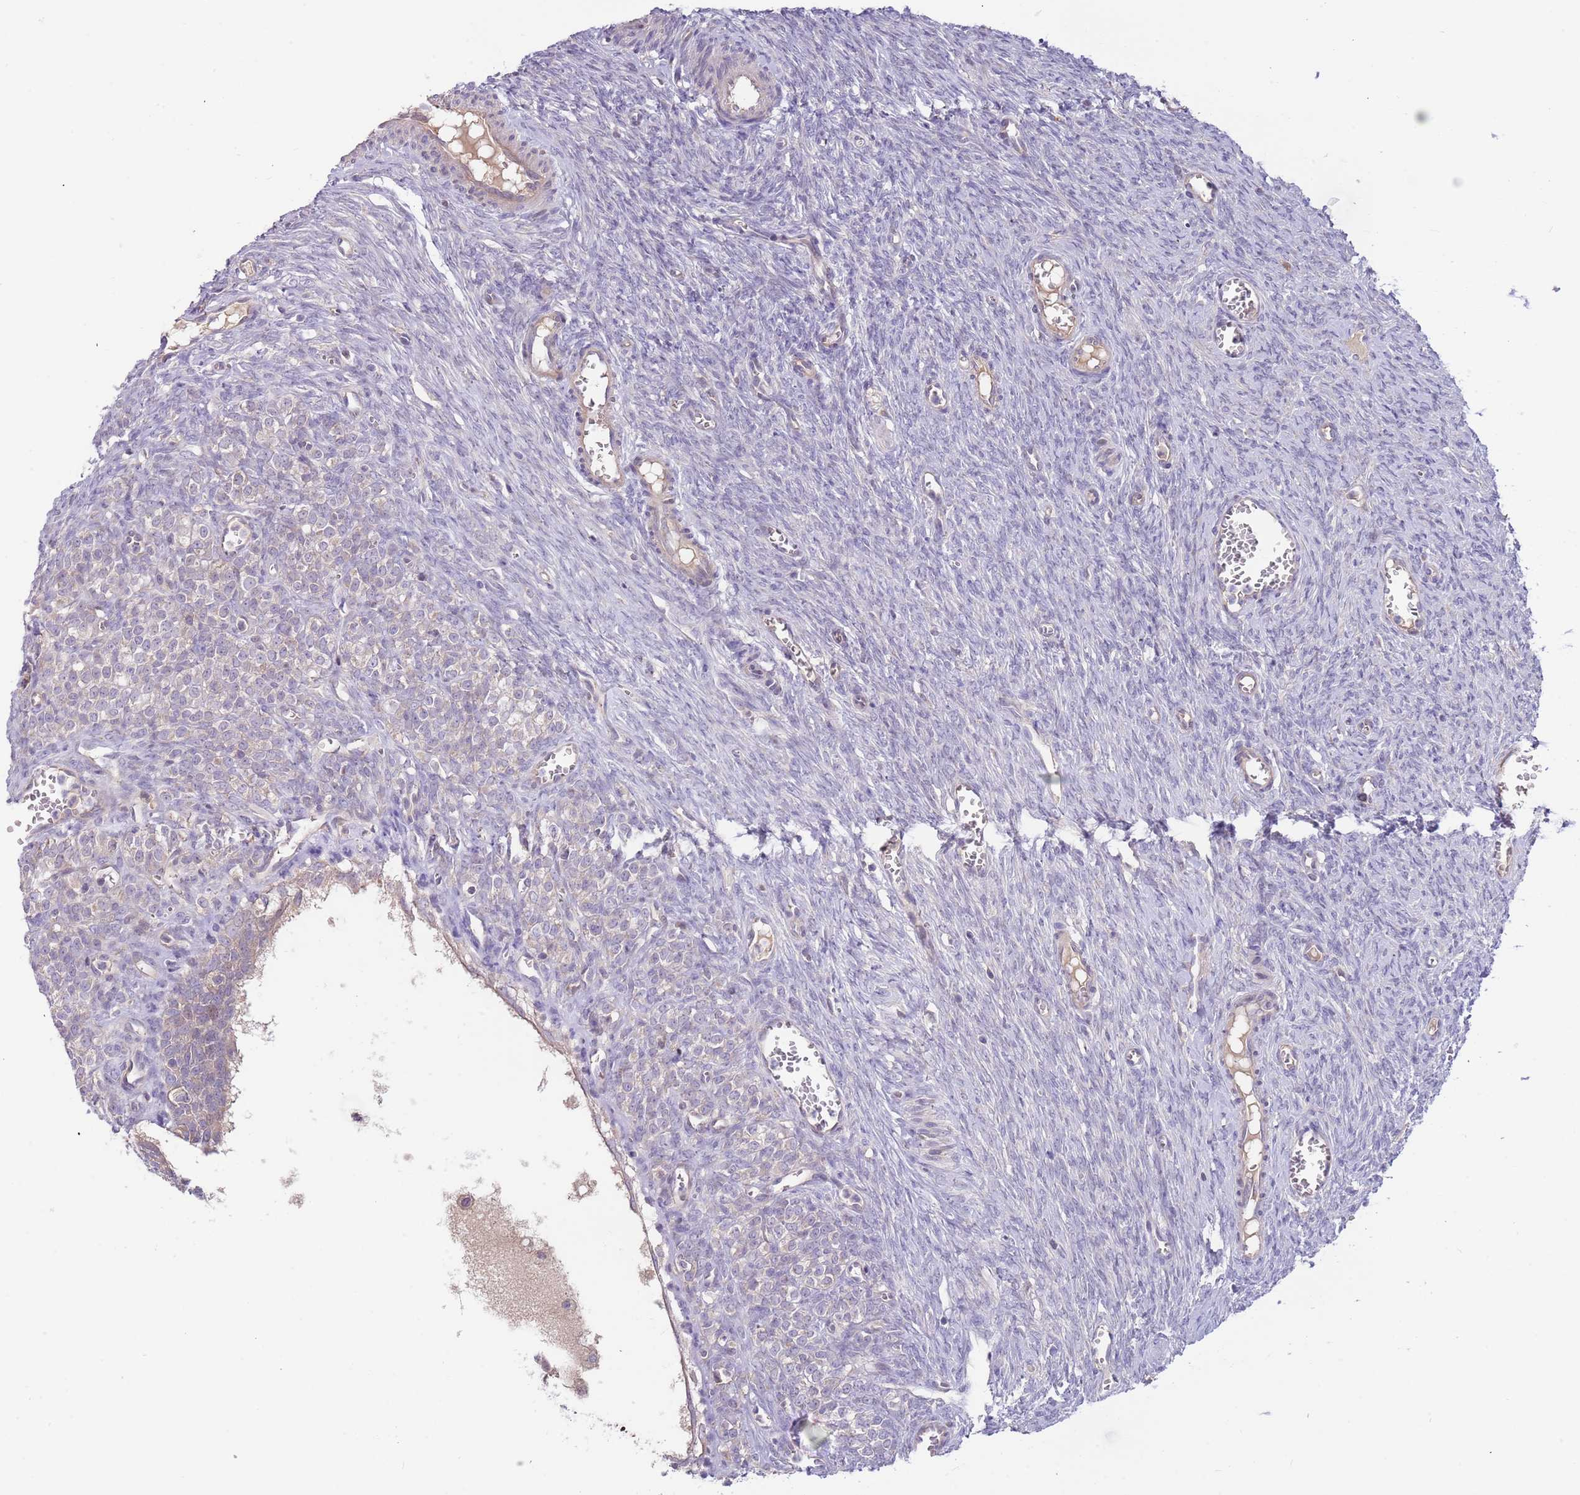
{"staining": {"intensity": "negative", "quantity": "none", "location": "none"}, "tissue": "ovary", "cell_type": "Follicle cells", "image_type": "normal", "snomed": [{"axis": "morphology", "description": "Normal tissue, NOS"}, {"axis": "topography", "description": "Ovary"}], "caption": "This is an IHC micrograph of normal ovary. There is no positivity in follicle cells.", "gene": "CABYR", "patient": {"sex": "female", "age": 44}}